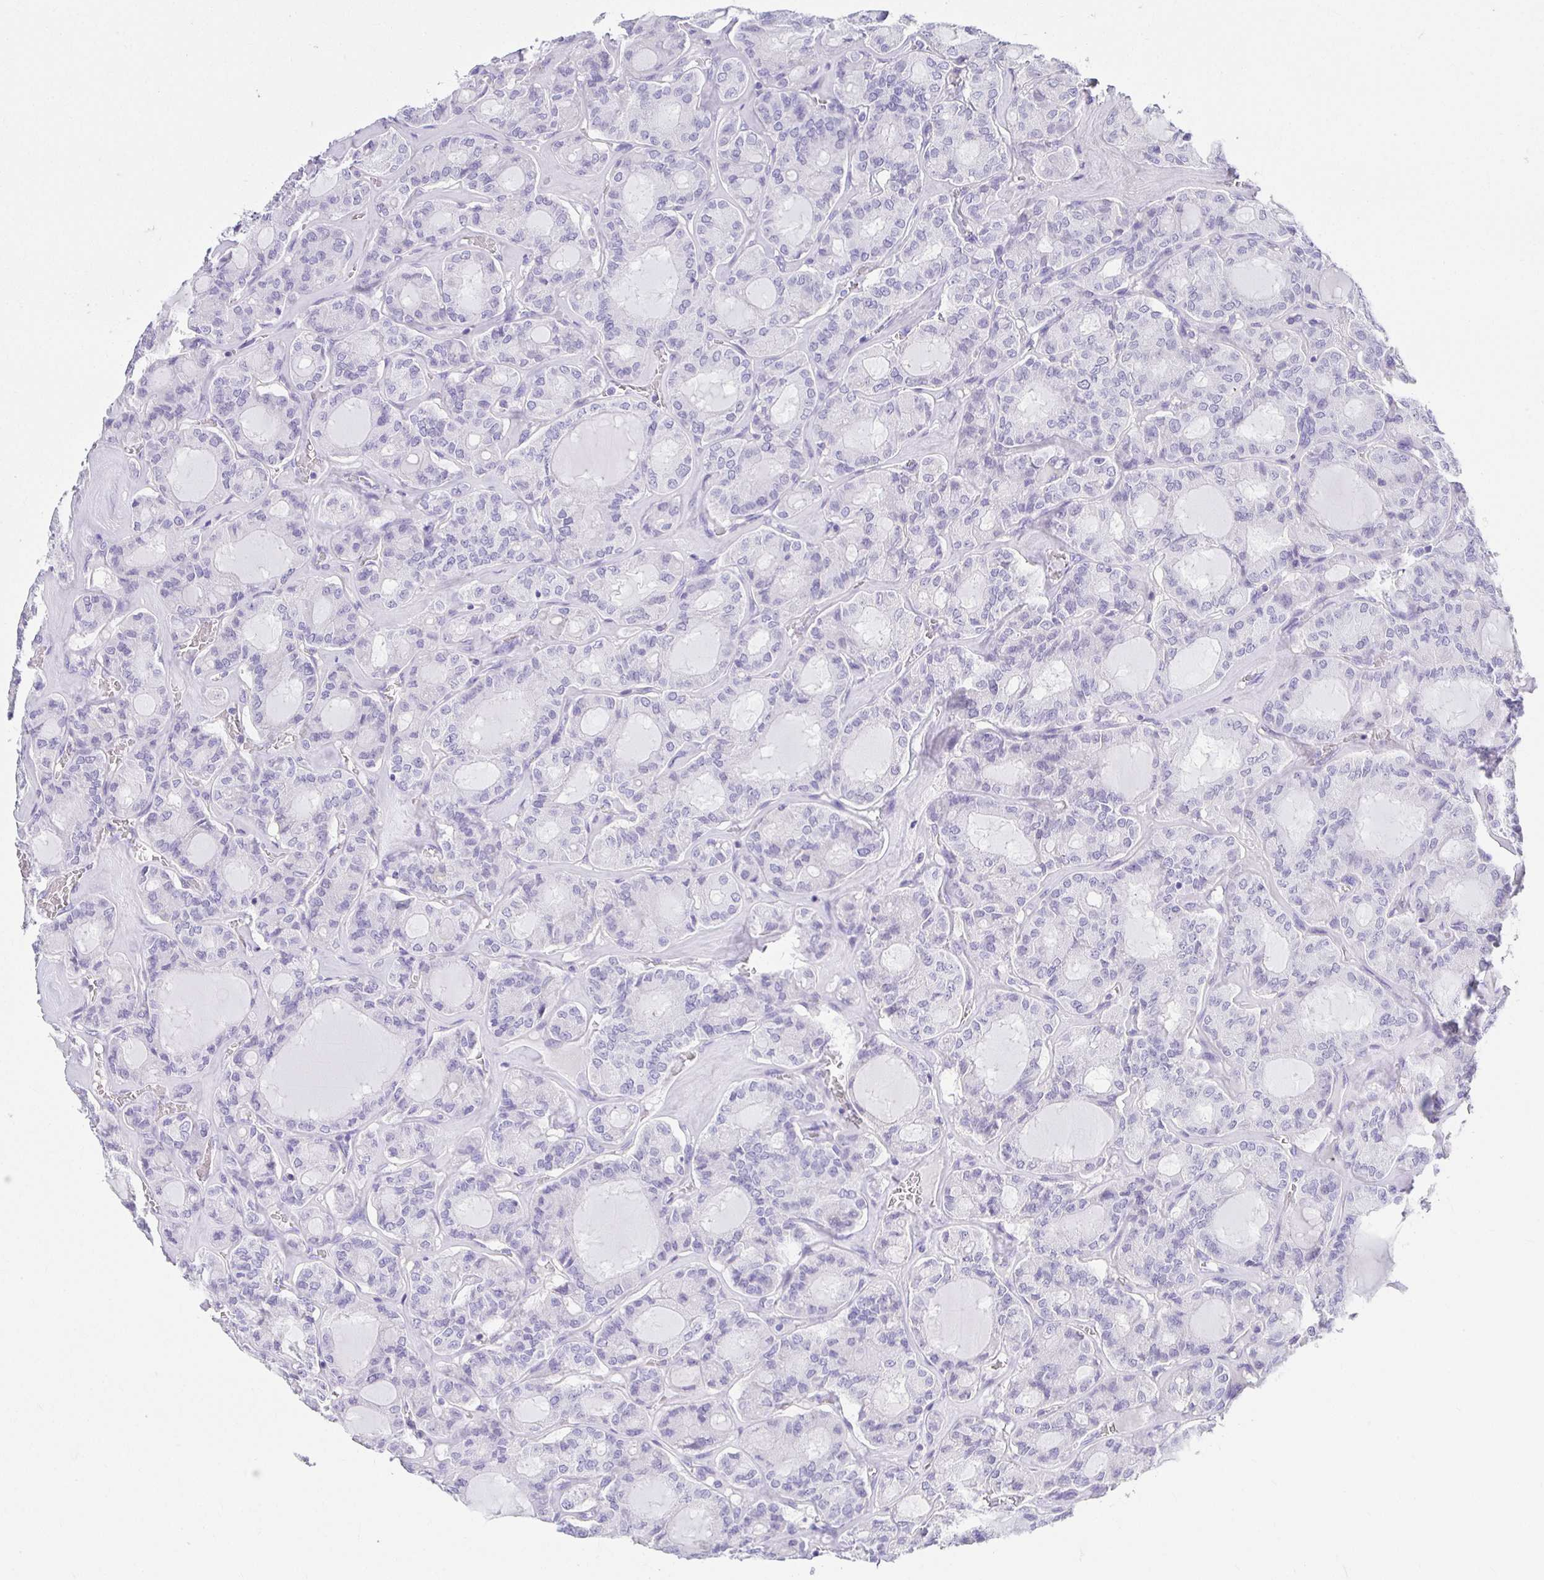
{"staining": {"intensity": "negative", "quantity": "none", "location": "none"}, "tissue": "thyroid cancer", "cell_type": "Tumor cells", "image_type": "cancer", "snomed": [{"axis": "morphology", "description": "Papillary adenocarcinoma, NOS"}, {"axis": "topography", "description": "Thyroid gland"}], "caption": "A micrograph of human thyroid cancer is negative for staining in tumor cells.", "gene": "CHAT", "patient": {"sex": "male", "age": 87}}